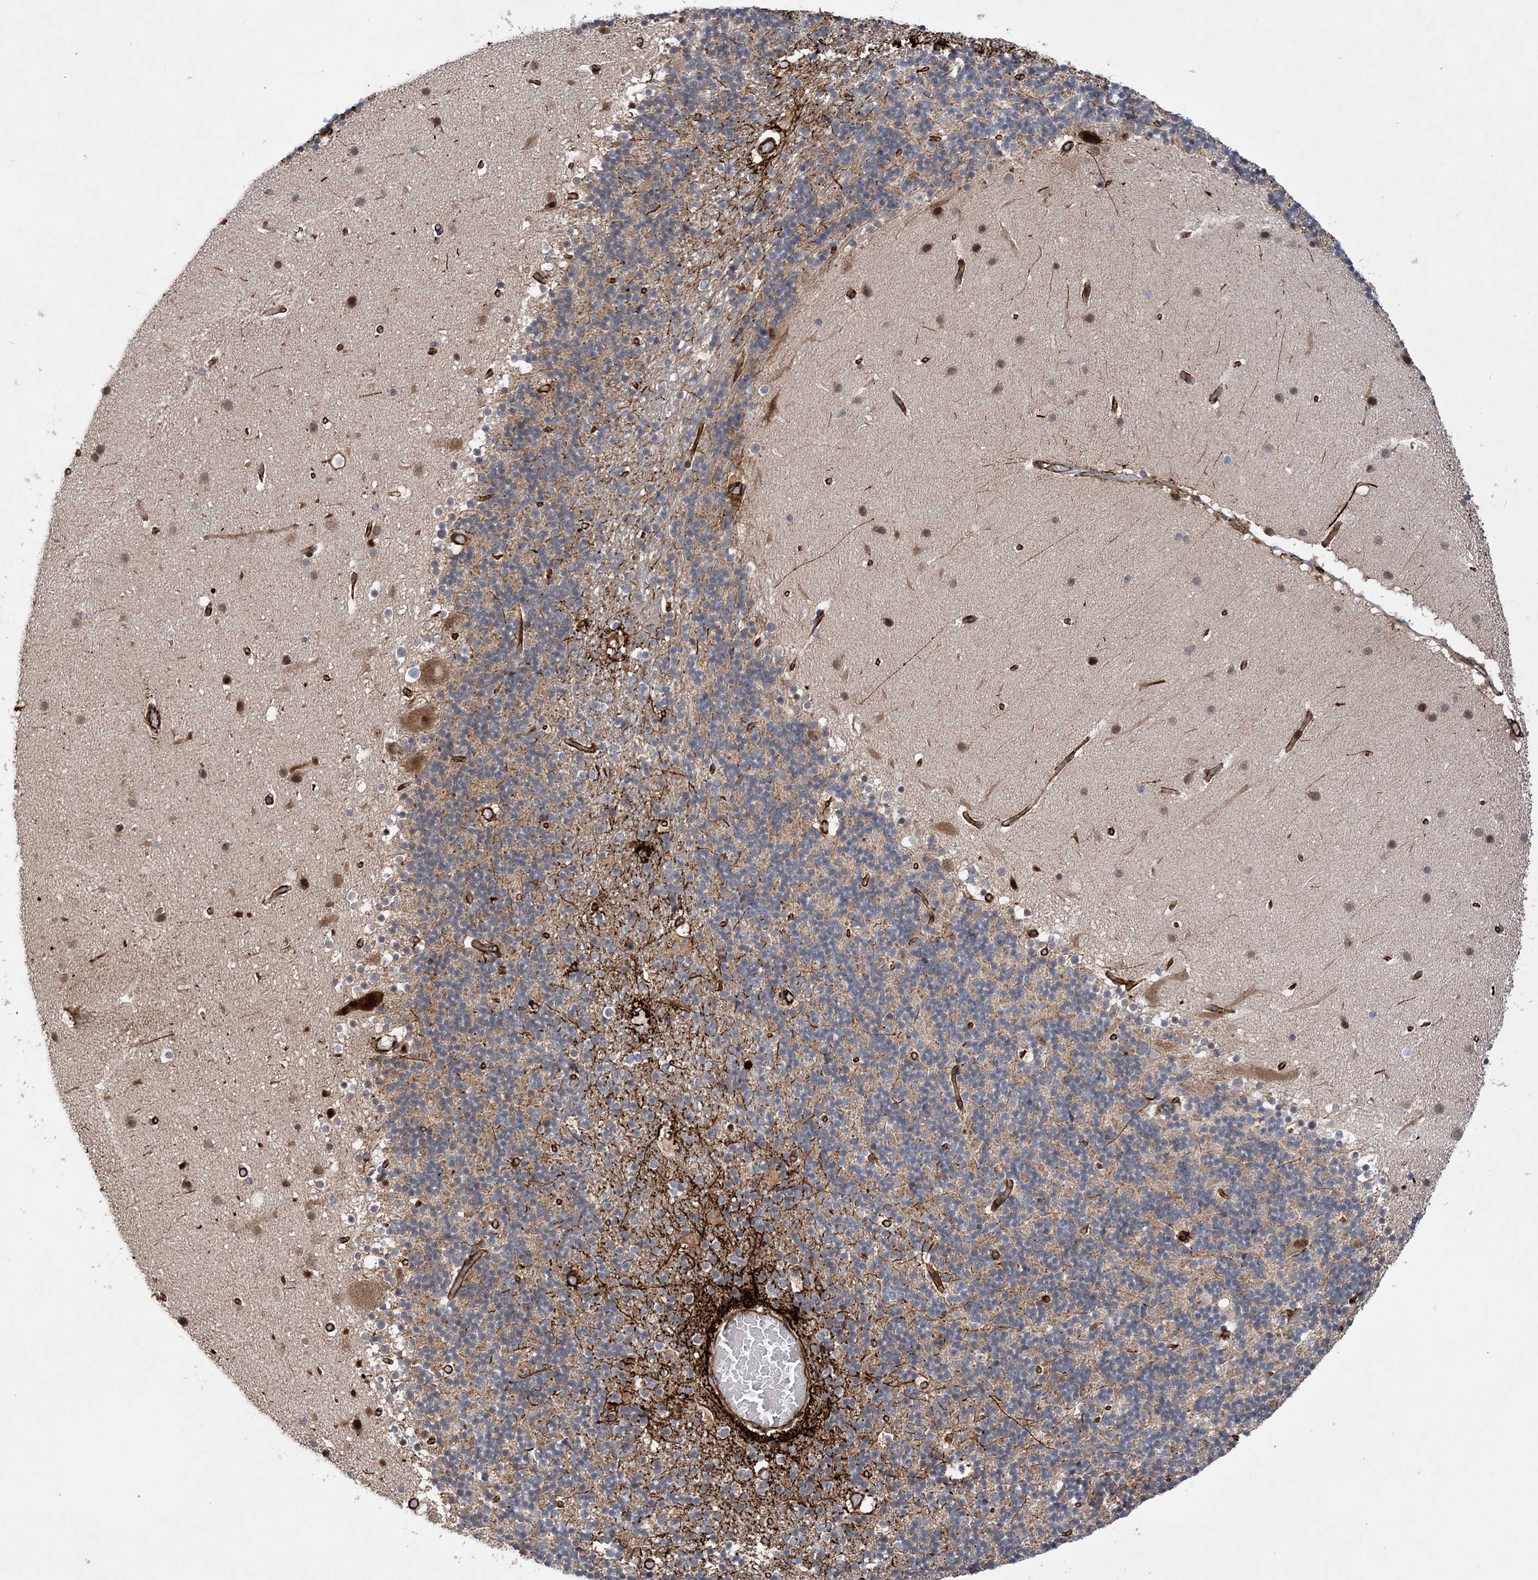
{"staining": {"intensity": "moderate", "quantity": "25%-75%", "location": "cytoplasmic/membranous"}, "tissue": "cerebellum", "cell_type": "Cells in granular layer", "image_type": "normal", "snomed": [{"axis": "morphology", "description": "Normal tissue, NOS"}, {"axis": "topography", "description": "Cerebellum"}], "caption": "Moderate cytoplasmic/membranous protein staining is present in approximately 25%-75% of cells in granular layer in cerebellum.", "gene": "FAM114A2", "patient": {"sex": "male", "age": 57}}